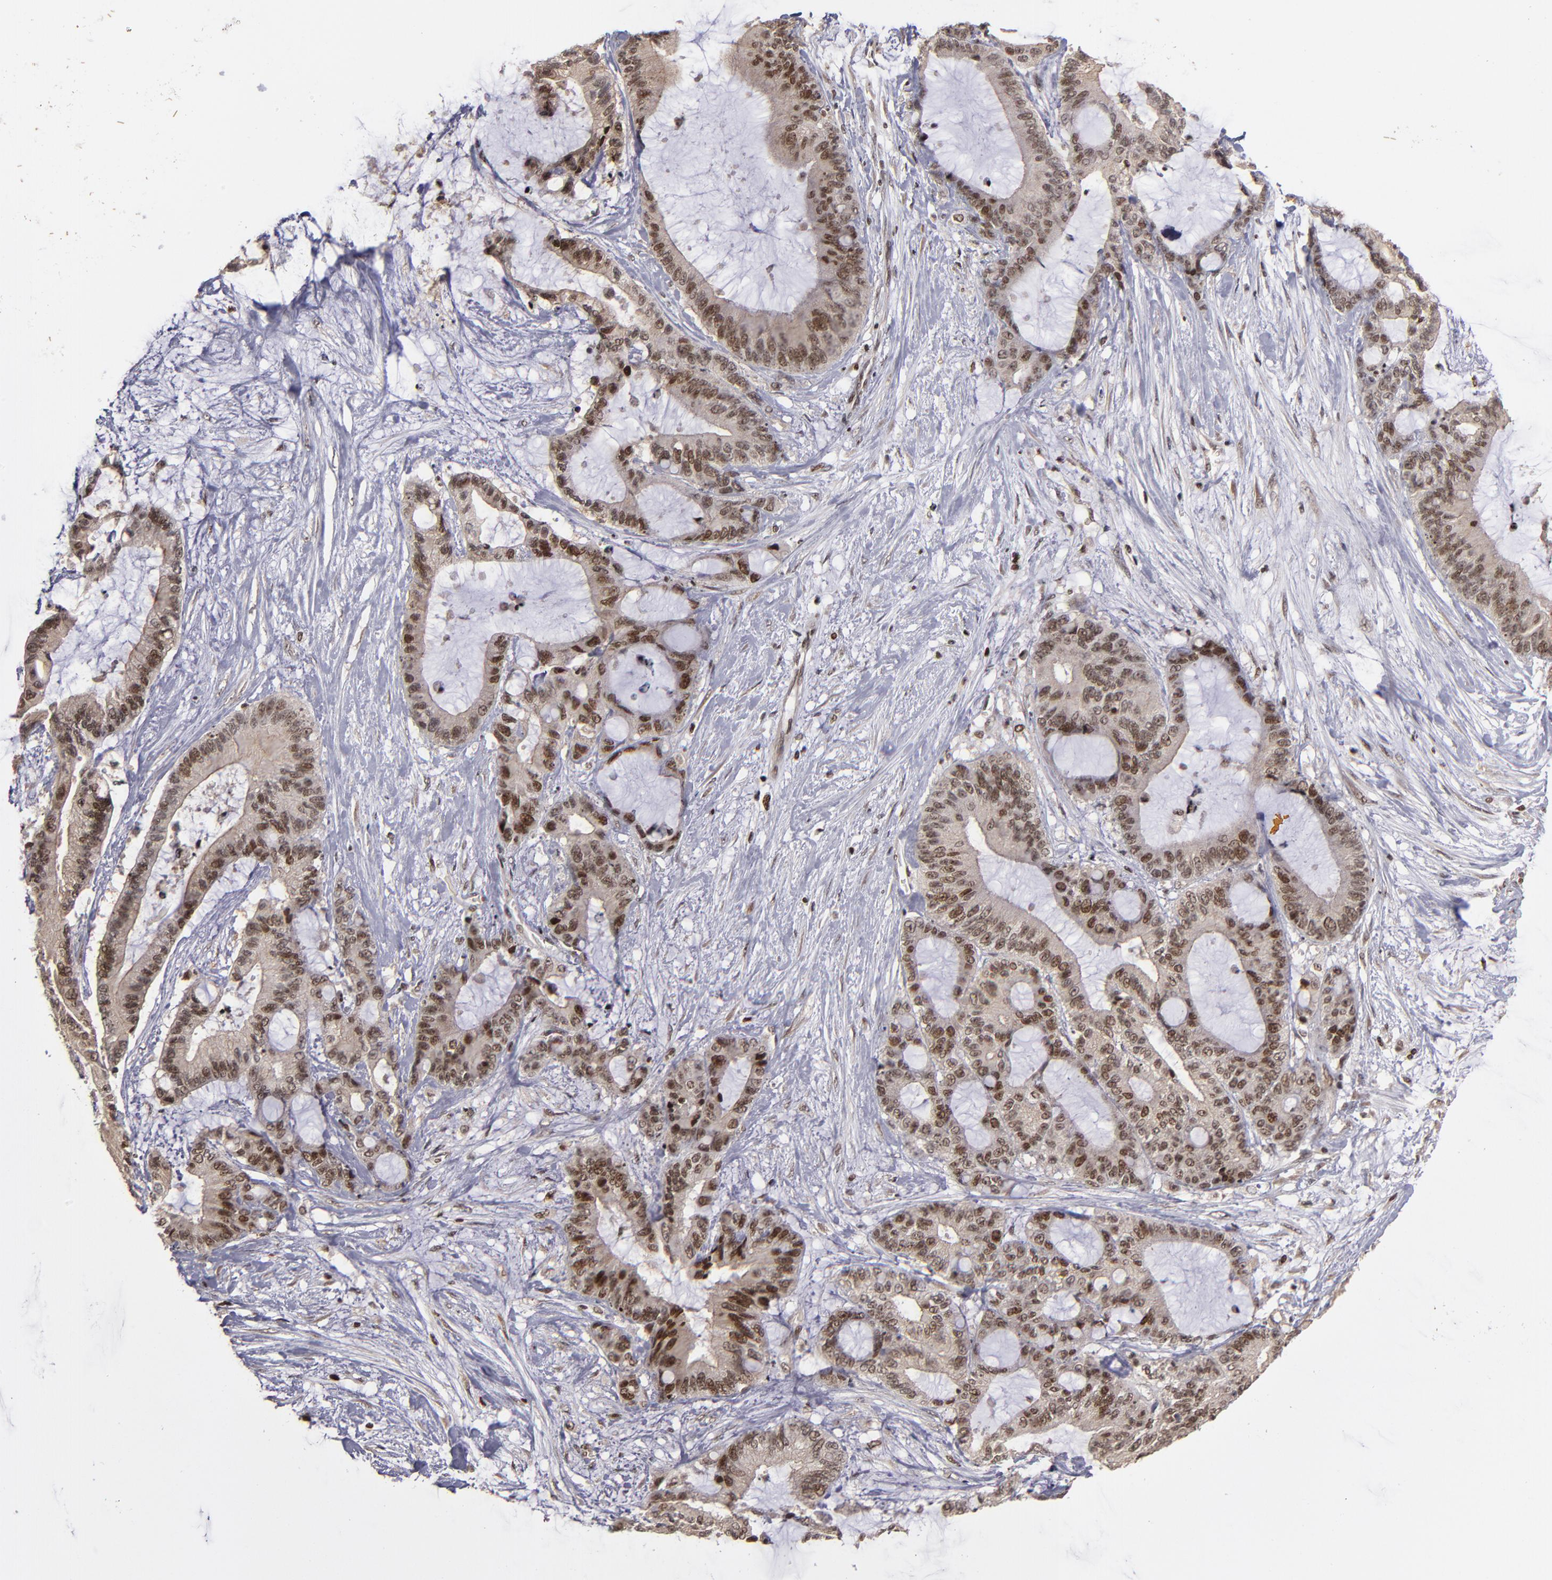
{"staining": {"intensity": "moderate", "quantity": ">75%", "location": "nuclear"}, "tissue": "liver cancer", "cell_type": "Tumor cells", "image_type": "cancer", "snomed": [{"axis": "morphology", "description": "Cholangiocarcinoma"}, {"axis": "topography", "description": "Liver"}], "caption": "Liver cholangiocarcinoma was stained to show a protein in brown. There is medium levels of moderate nuclear expression in about >75% of tumor cells.", "gene": "KDM6A", "patient": {"sex": "female", "age": 73}}